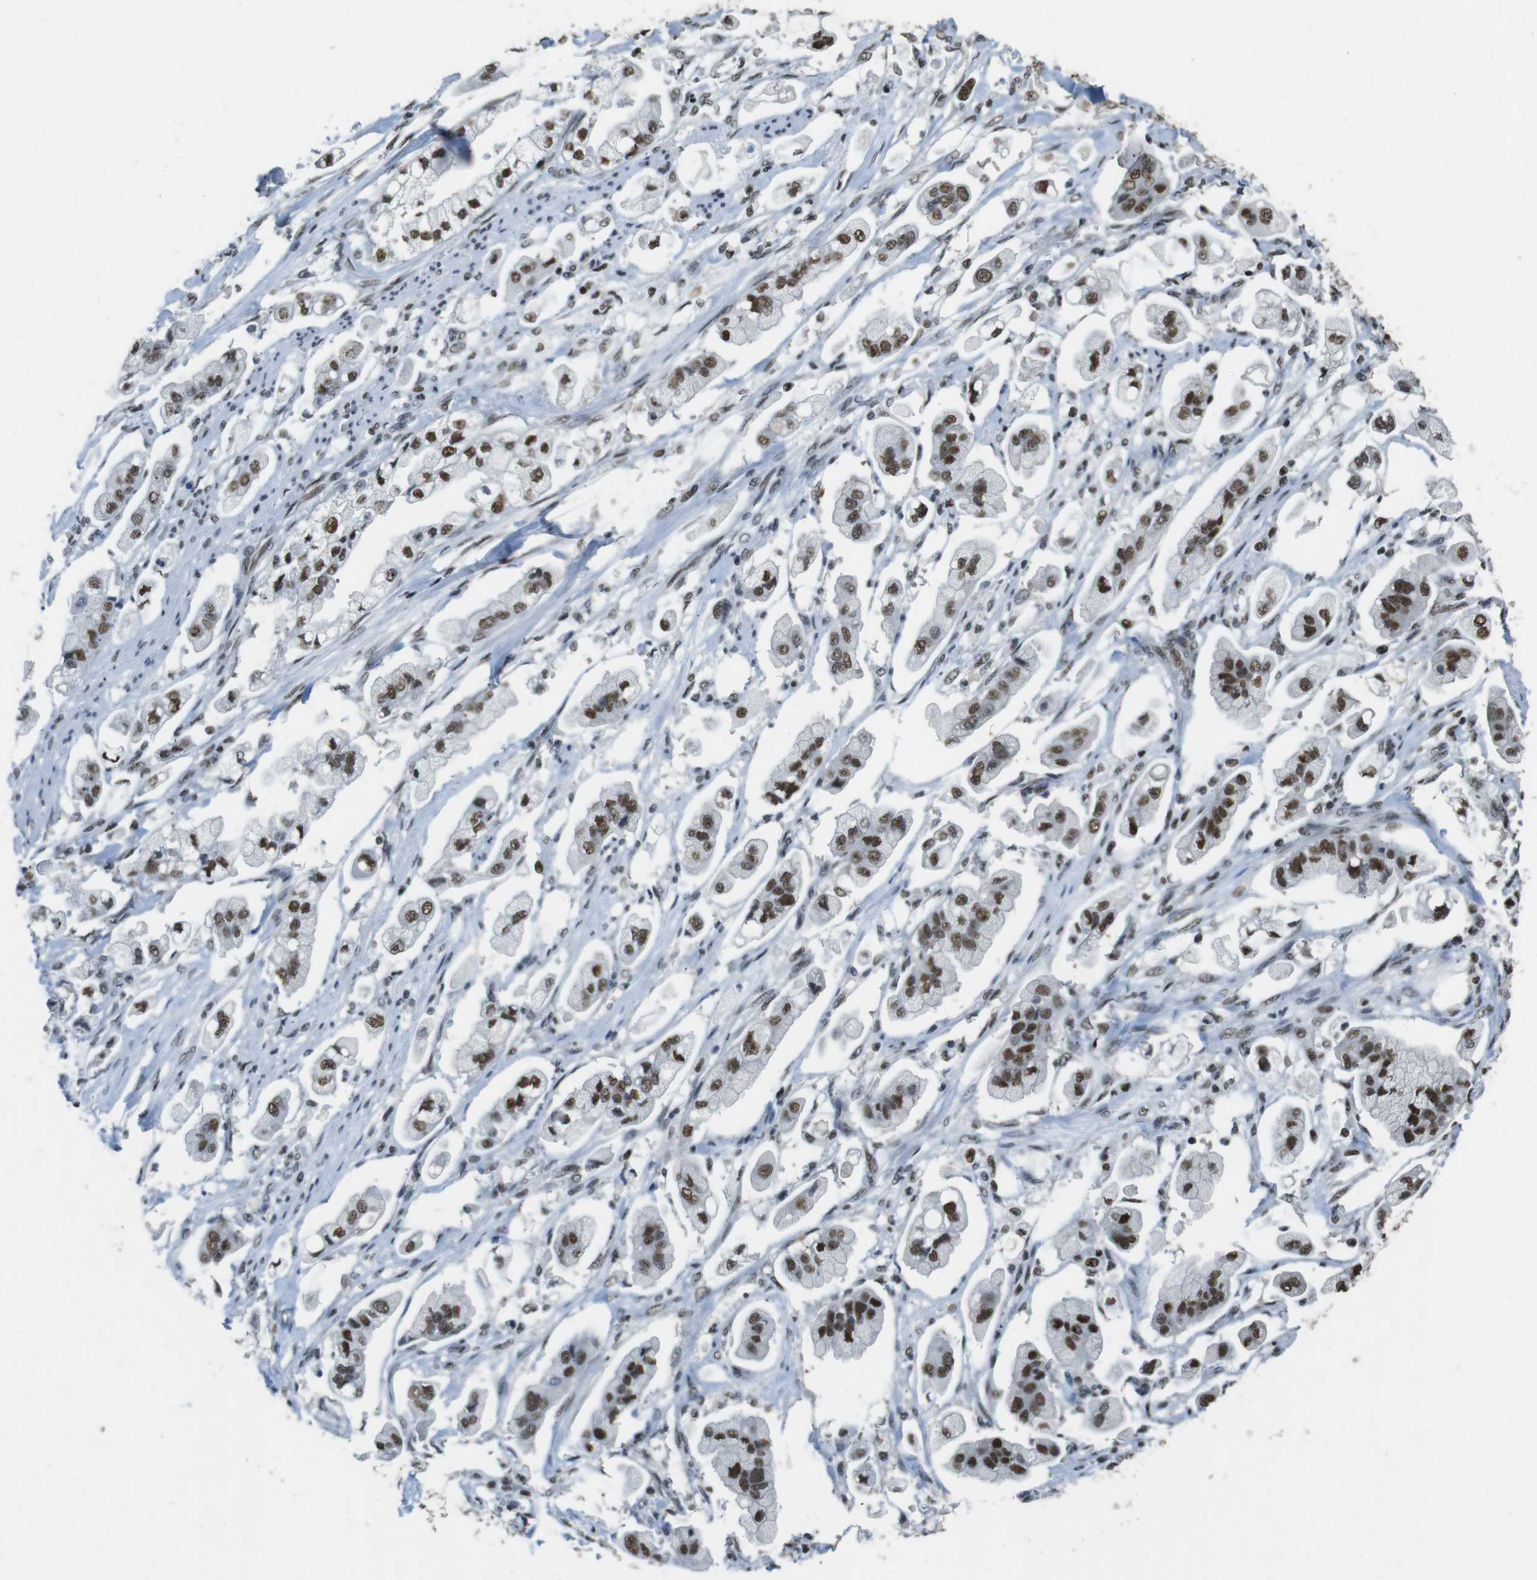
{"staining": {"intensity": "moderate", "quantity": ">75%", "location": "nuclear"}, "tissue": "stomach cancer", "cell_type": "Tumor cells", "image_type": "cancer", "snomed": [{"axis": "morphology", "description": "Adenocarcinoma, NOS"}, {"axis": "topography", "description": "Stomach"}], "caption": "Brown immunohistochemical staining in human stomach cancer shows moderate nuclear positivity in about >75% of tumor cells.", "gene": "CSNK2B", "patient": {"sex": "male", "age": 62}}